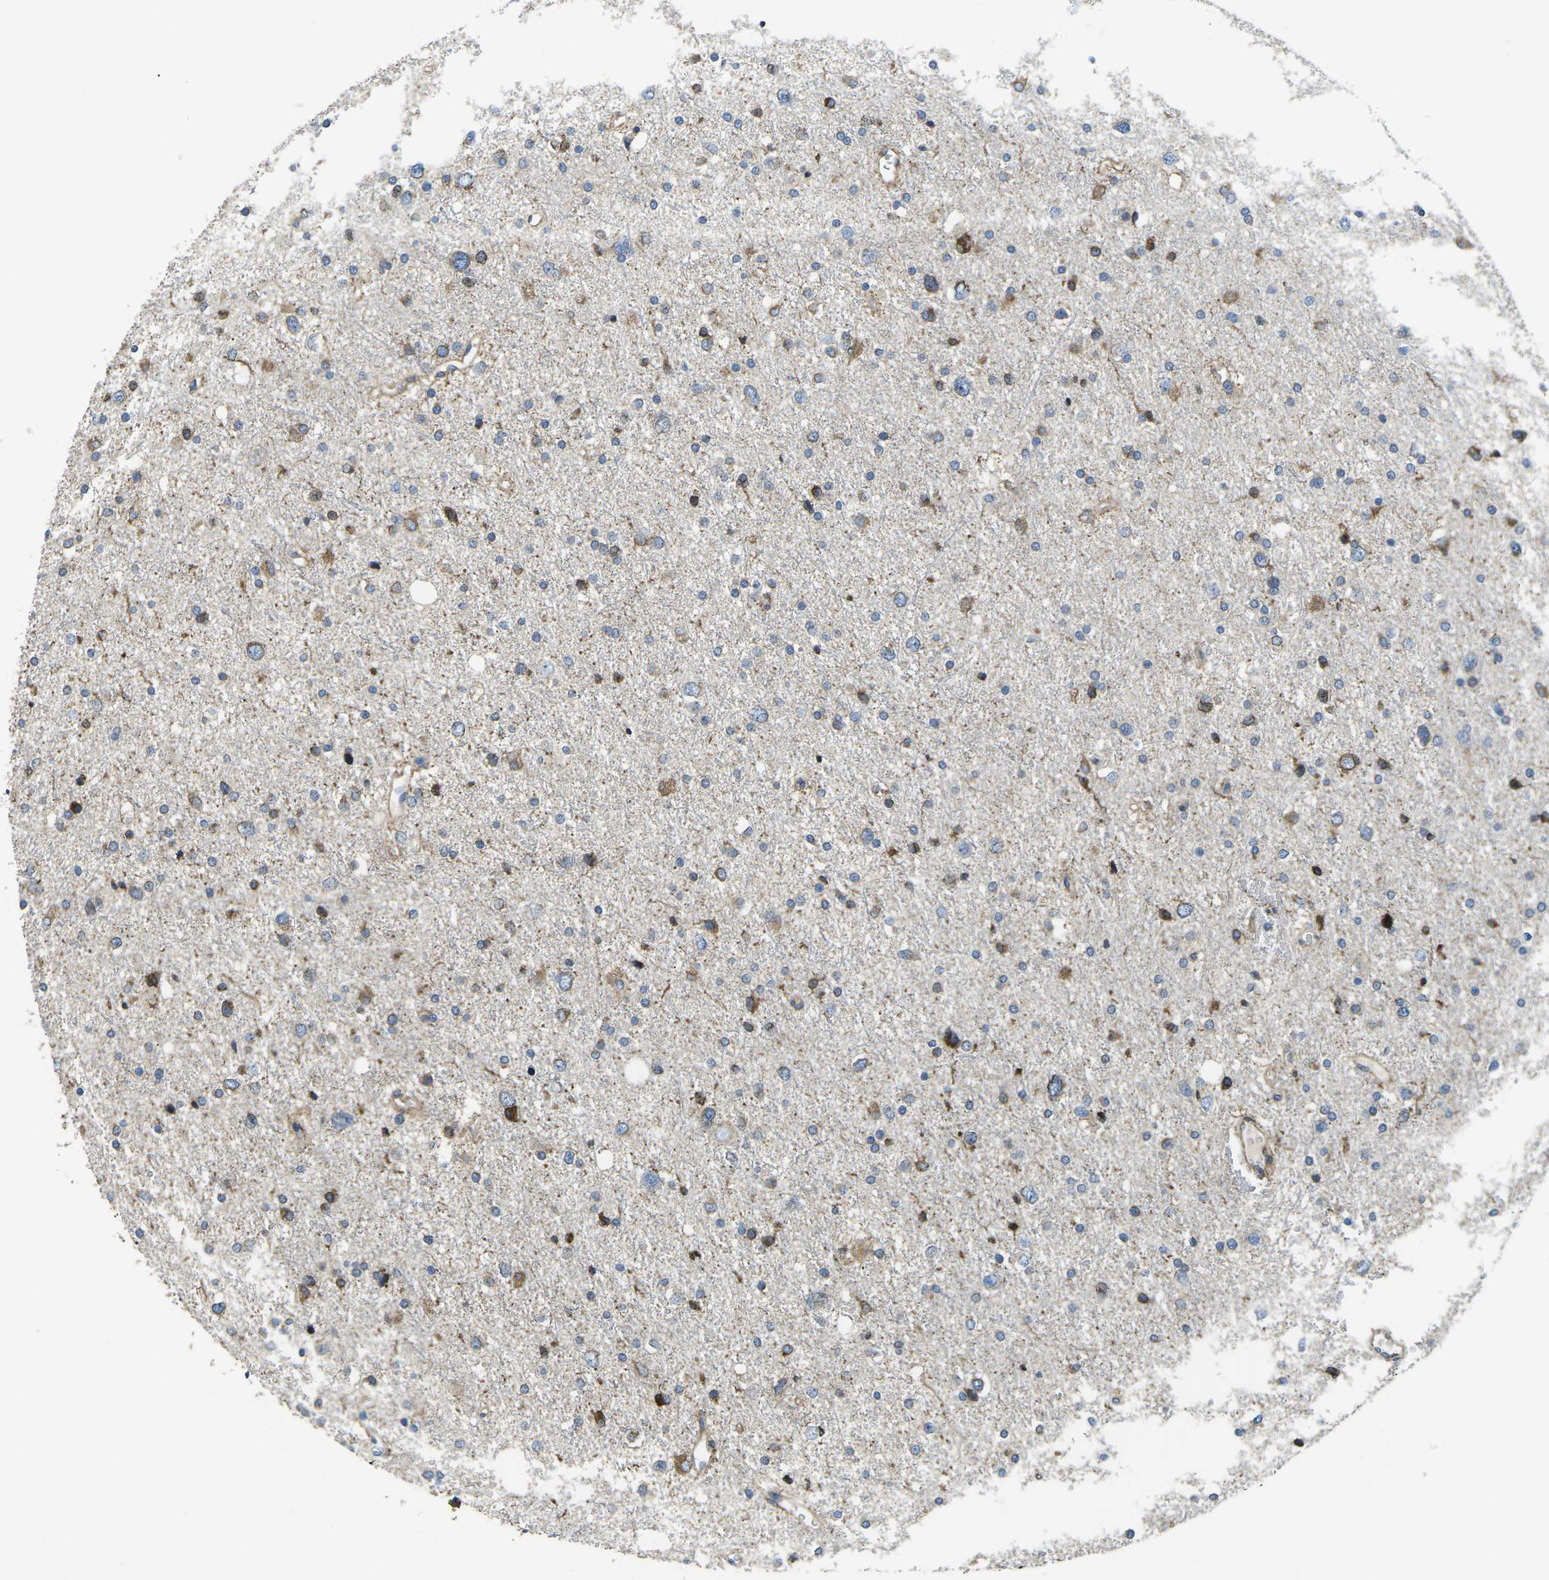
{"staining": {"intensity": "moderate", "quantity": "25%-75%", "location": "cytoplasmic/membranous"}, "tissue": "glioma", "cell_type": "Tumor cells", "image_type": "cancer", "snomed": [{"axis": "morphology", "description": "Glioma, malignant, Low grade"}, {"axis": "topography", "description": "Brain"}], "caption": "Immunohistochemical staining of human glioma exhibits medium levels of moderate cytoplasmic/membranous staining in approximately 25%-75% of tumor cells.", "gene": "PDZD8", "patient": {"sex": "female", "age": 37}}